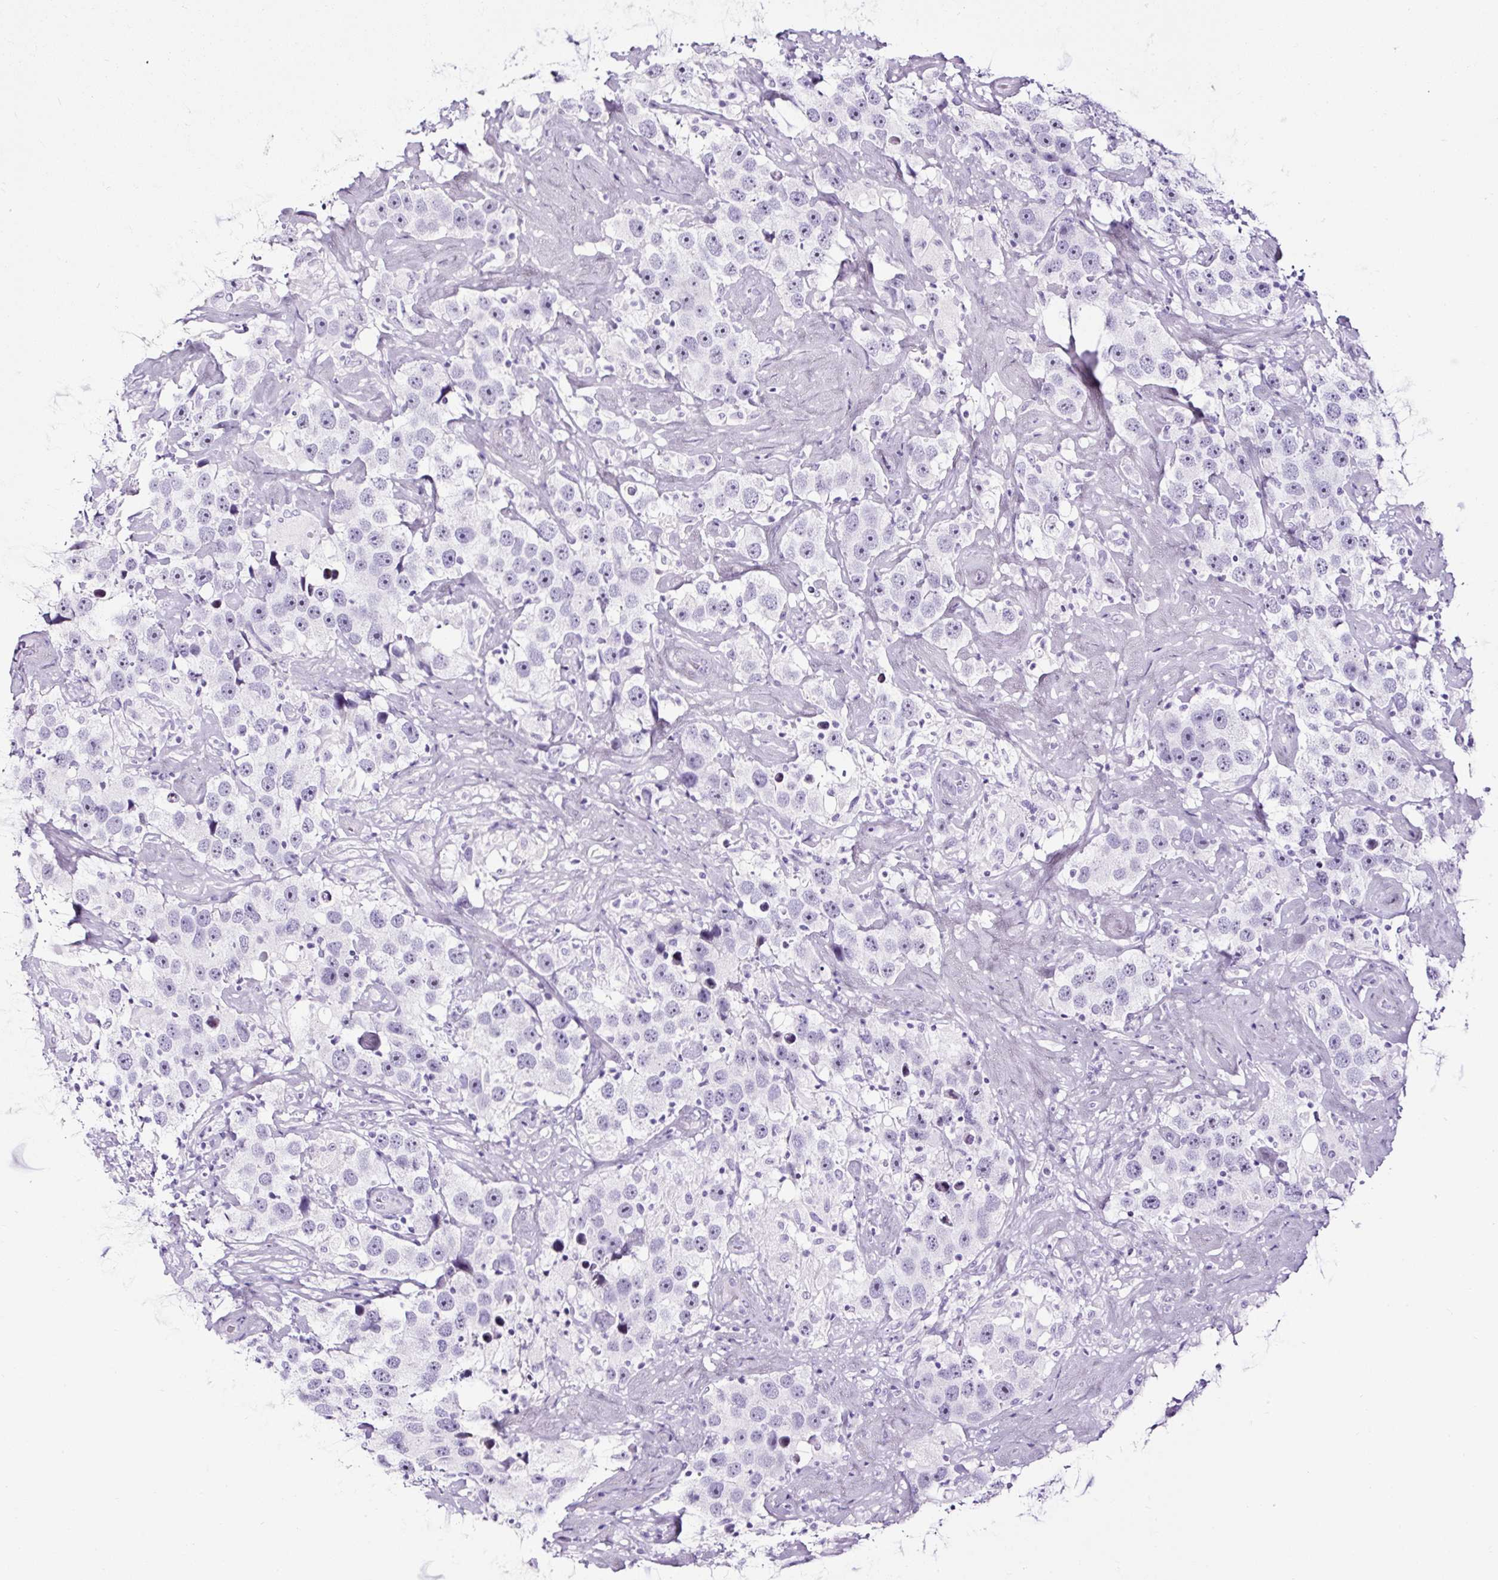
{"staining": {"intensity": "negative", "quantity": "none", "location": "none"}, "tissue": "testis cancer", "cell_type": "Tumor cells", "image_type": "cancer", "snomed": [{"axis": "morphology", "description": "Seminoma, NOS"}, {"axis": "topography", "description": "Testis"}], "caption": "Image shows no protein positivity in tumor cells of seminoma (testis) tissue.", "gene": "NPHS2", "patient": {"sex": "male", "age": 49}}